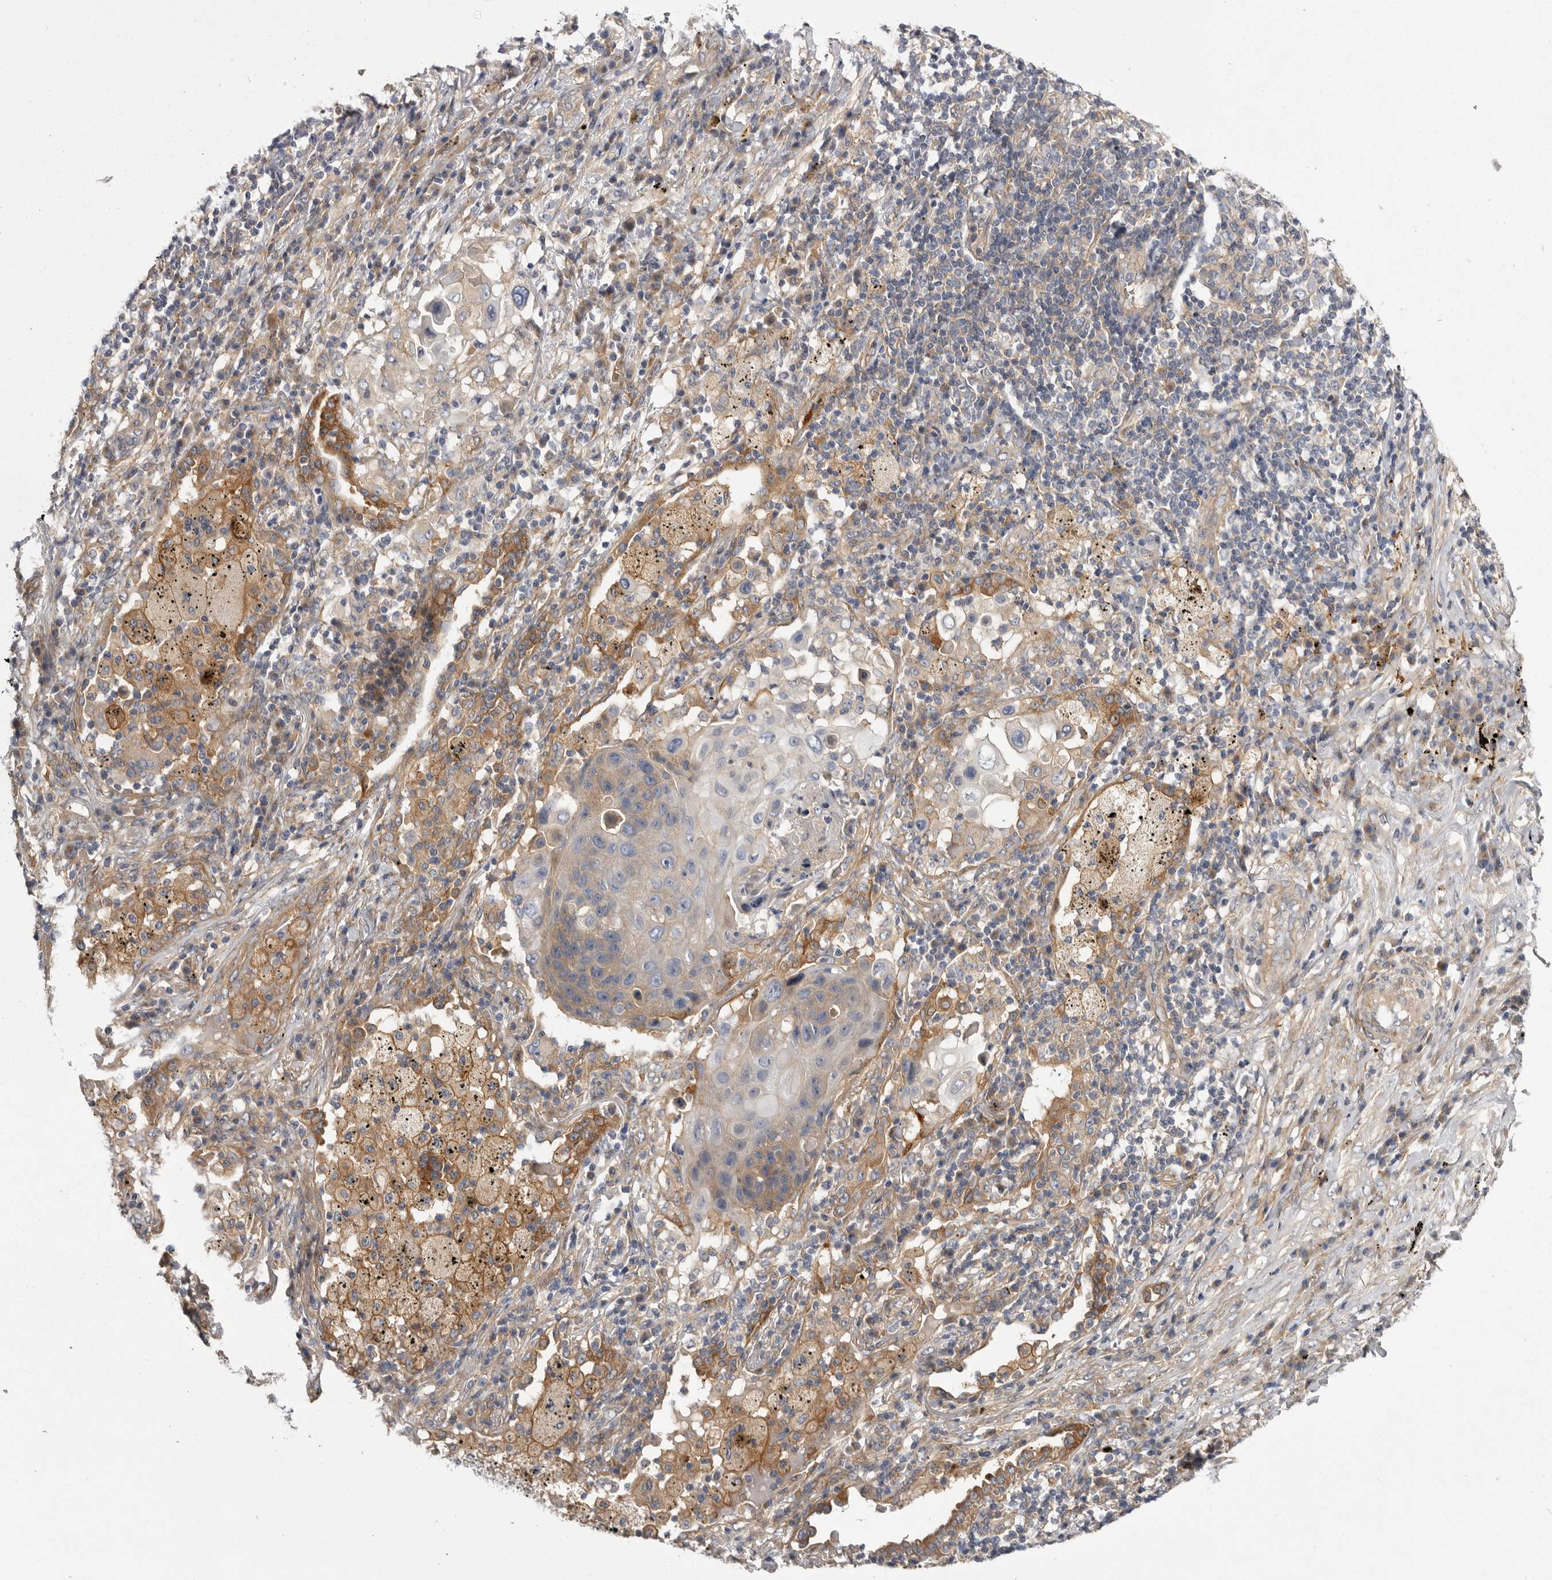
{"staining": {"intensity": "weak", "quantity": "<25%", "location": "cytoplasmic/membranous"}, "tissue": "lung cancer", "cell_type": "Tumor cells", "image_type": "cancer", "snomed": [{"axis": "morphology", "description": "Squamous cell carcinoma, NOS"}, {"axis": "topography", "description": "Lung"}], "caption": "Human squamous cell carcinoma (lung) stained for a protein using immunohistochemistry (IHC) exhibits no positivity in tumor cells.", "gene": "OSBPL9", "patient": {"sex": "female", "age": 63}}